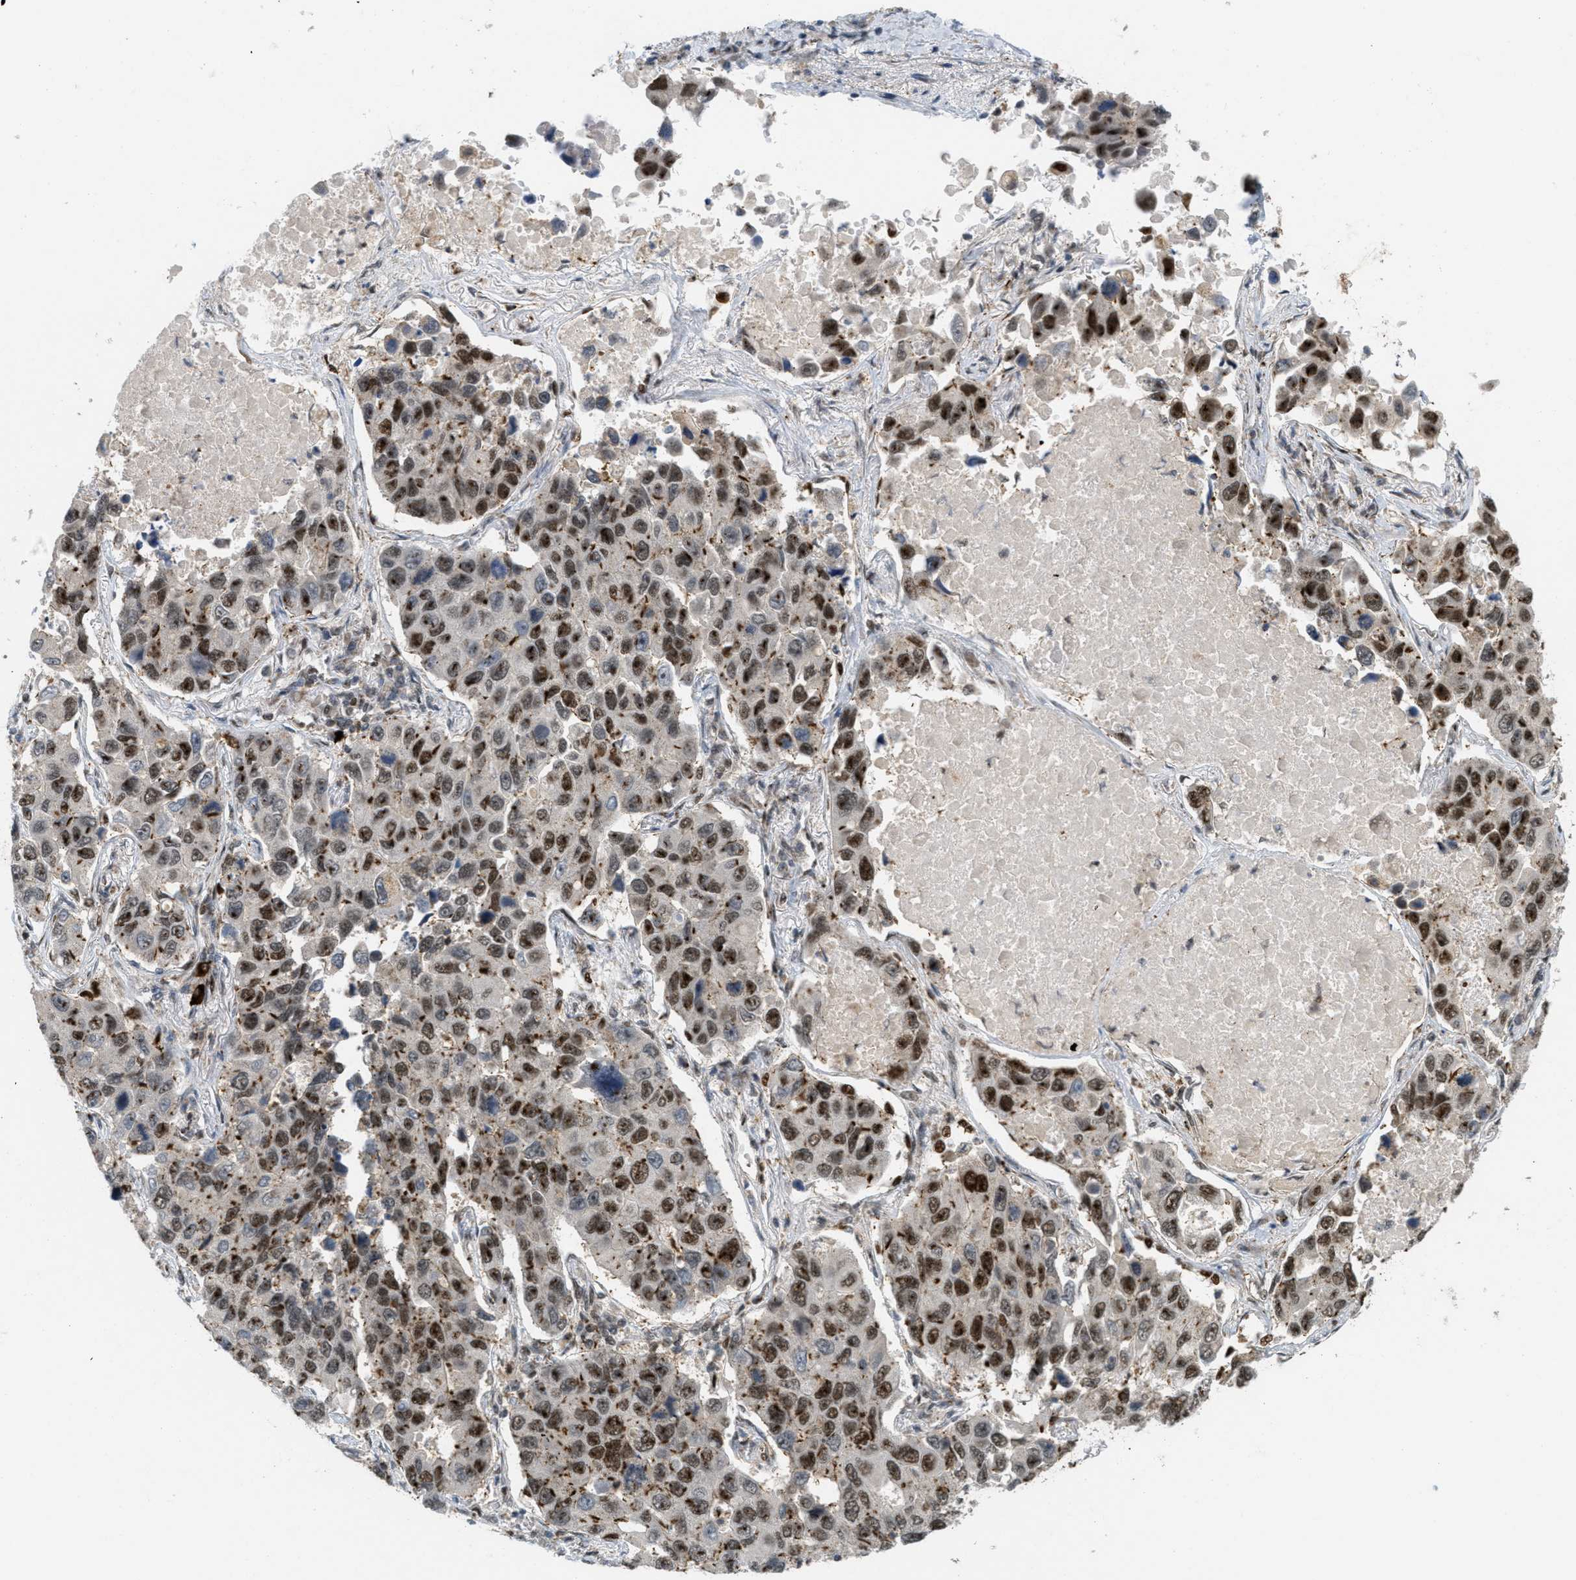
{"staining": {"intensity": "strong", "quantity": "25%-75%", "location": "nuclear"}, "tissue": "lung cancer", "cell_type": "Tumor cells", "image_type": "cancer", "snomed": [{"axis": "morphology", "description": "Adenocarcinoma, NOS"}, {"axis": "topography", "description": "Lung"}], "caption": "A photomicrograph showing strong nuclear positivity in about 25%-75% of tumor cells in lung cancer (adenocarcinoma), as visualized by brown immunohistochemical staining.", "gene": "TLK1", "patient": {"sex": "male", "age": 64}}